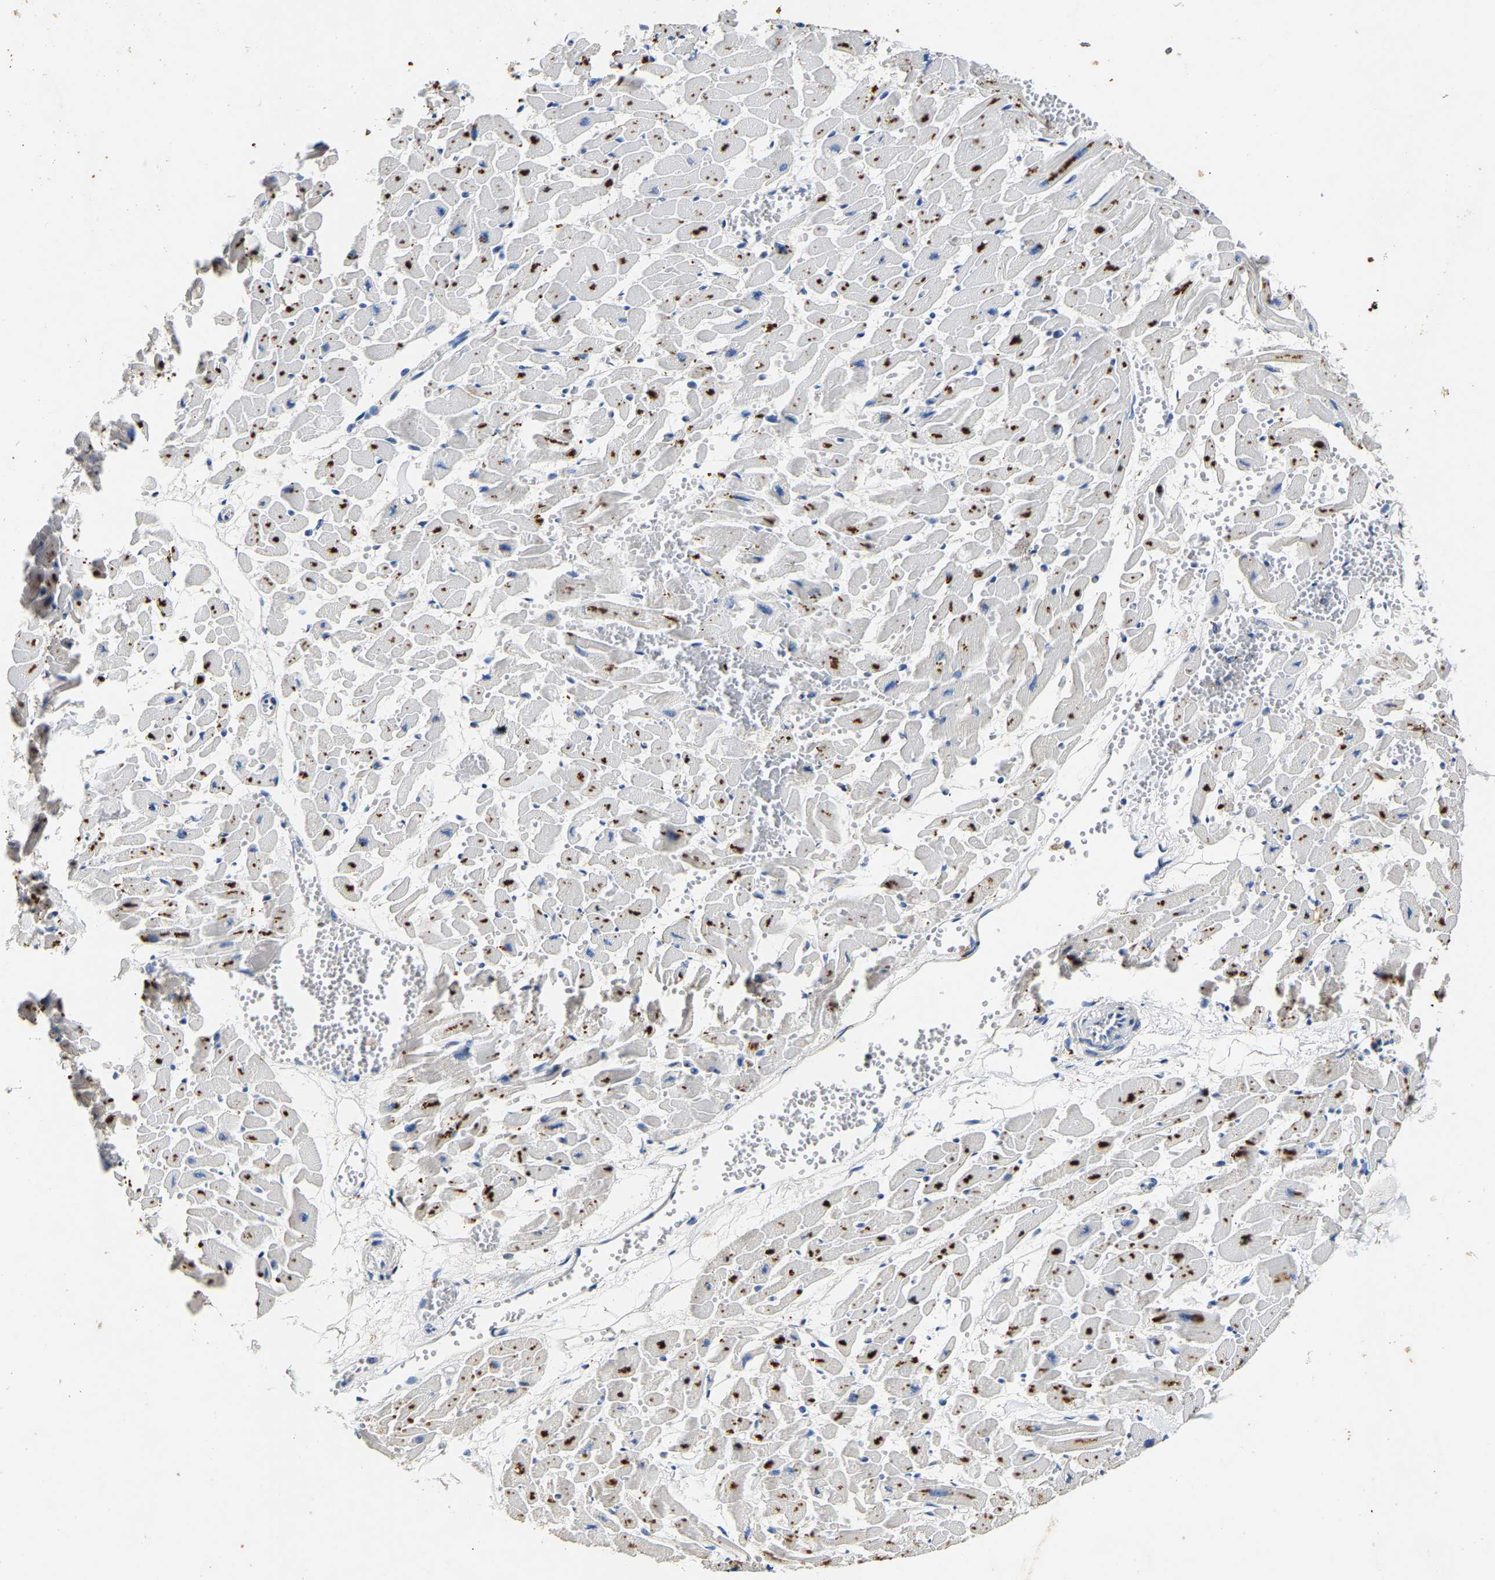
{"staining": {"intensity": "moderate", "quantity": "25%-75%", "location": "cytoplasmic/membranous"}, "tissue": "heart muscle", "cell_type": "Cardiomyocytes", "image_type": "normal", "snomed": [{"axis": "morphology", "description": "Normal tissue, NOS"}, {"axis": "topography", "description": "Heart"}], "caption": "Protein staining of benign heart muscle shows moderate cytoplasmic/membranous expression in about 25%-75% of cardiomyocytes. (DAB IHC with brightfield microscopy, high magnification).", "gene": "SLCO2B1", "patient": {"sex": "female", "age": 19}}